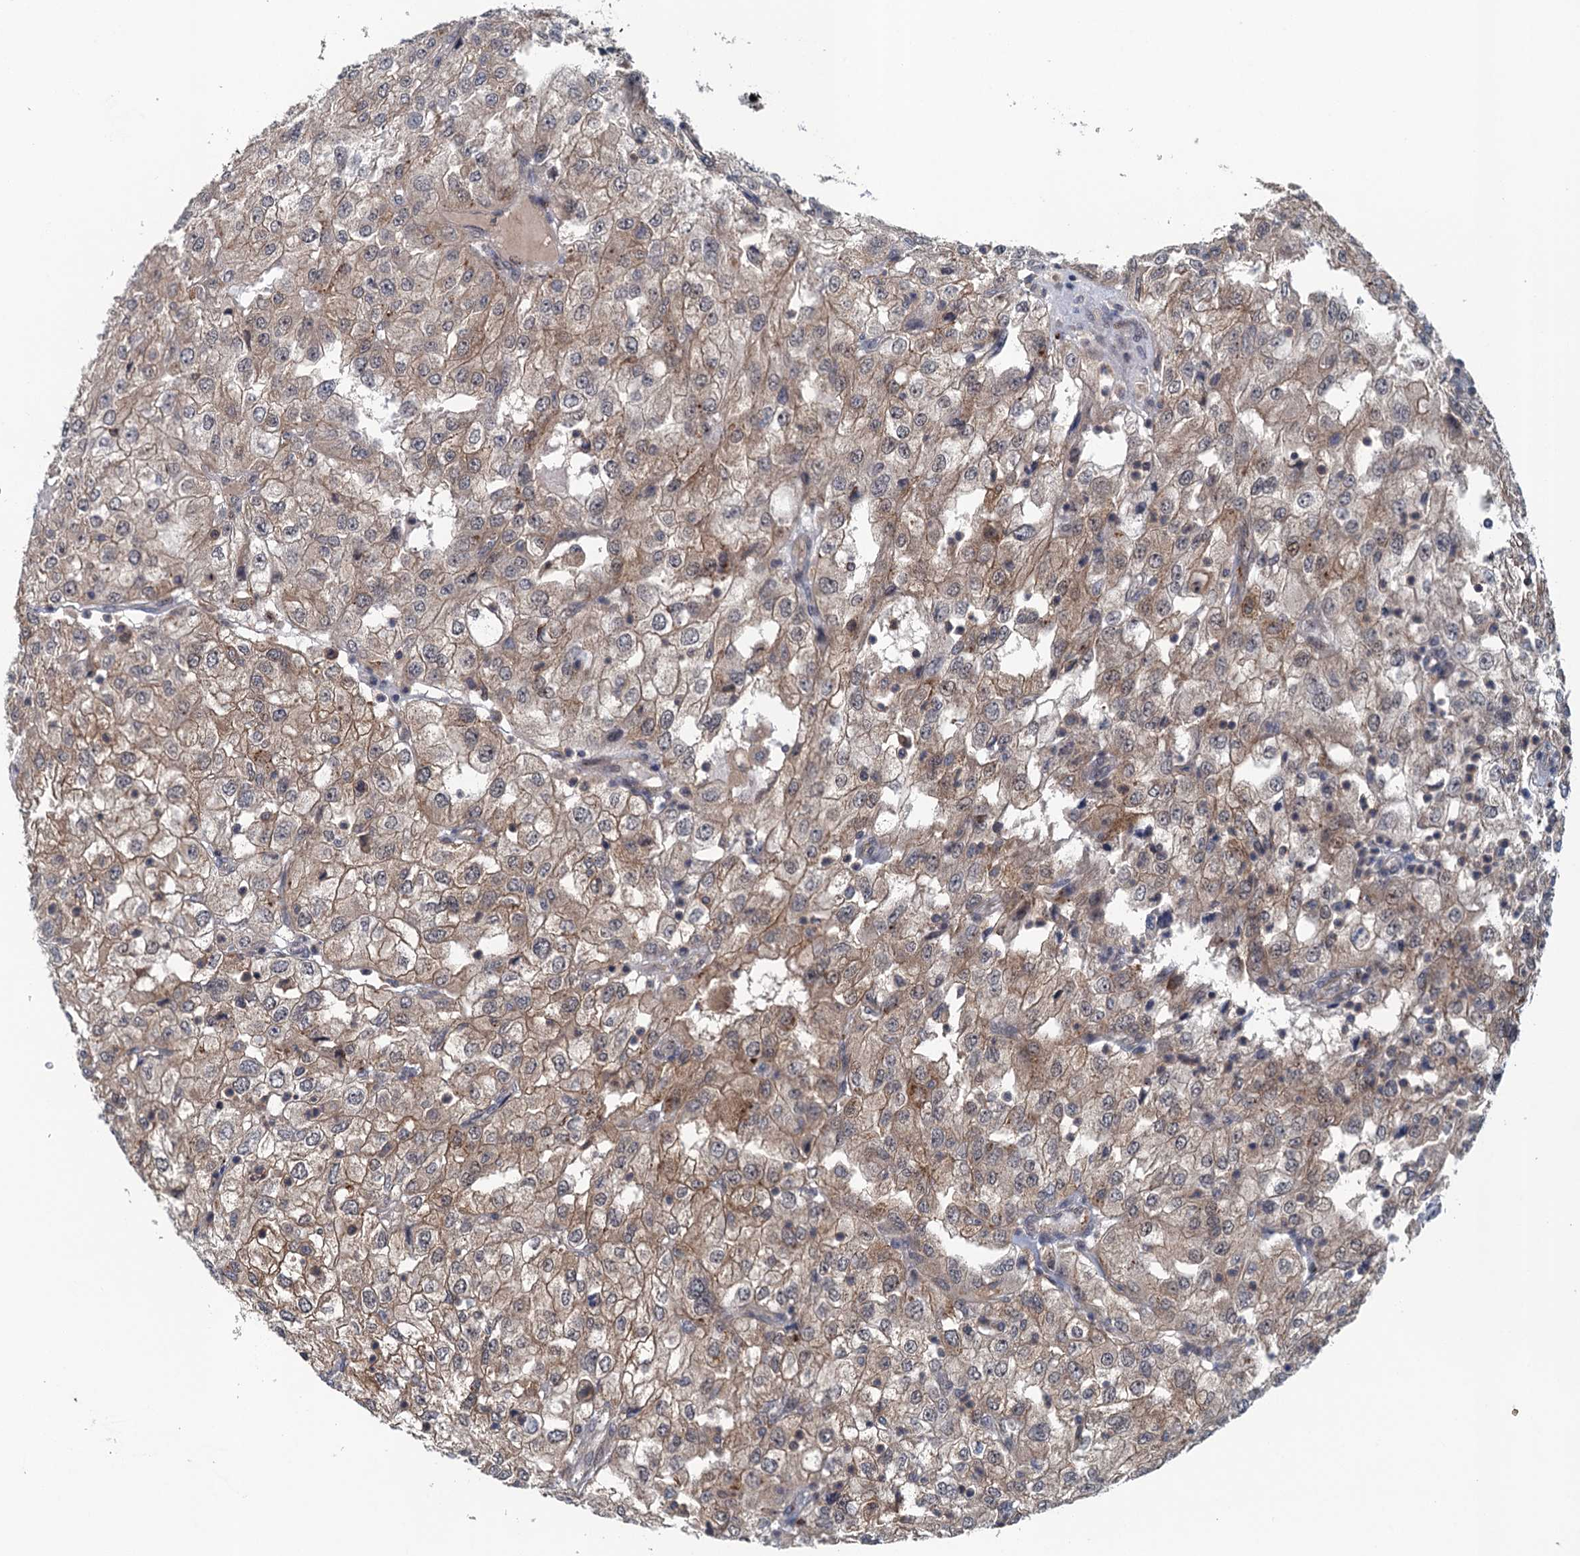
{"staining": {"intensity": "moderate", "quantity": "25%-75%", "location": "cytoplasmic/membranous"}, "tissue": "renal cancer", "cell_type": "Tumor cells", "image_type": "cancer", "snomed": [{"axis": "morphology", "description": "Adenocarcinoma, NOS"}, {"axis": "topography", "description": "Kidney"}], "caption": "Approximately 25%-75% of tumor cells in human renal cancer (adenocarcinoma) exhibit moderate cytoplasmic/membranous protein positivity as visualized by brown immunohistochemical staining.", "gene": "RNF165", "patient": {"sex": "female", "age": 54}}